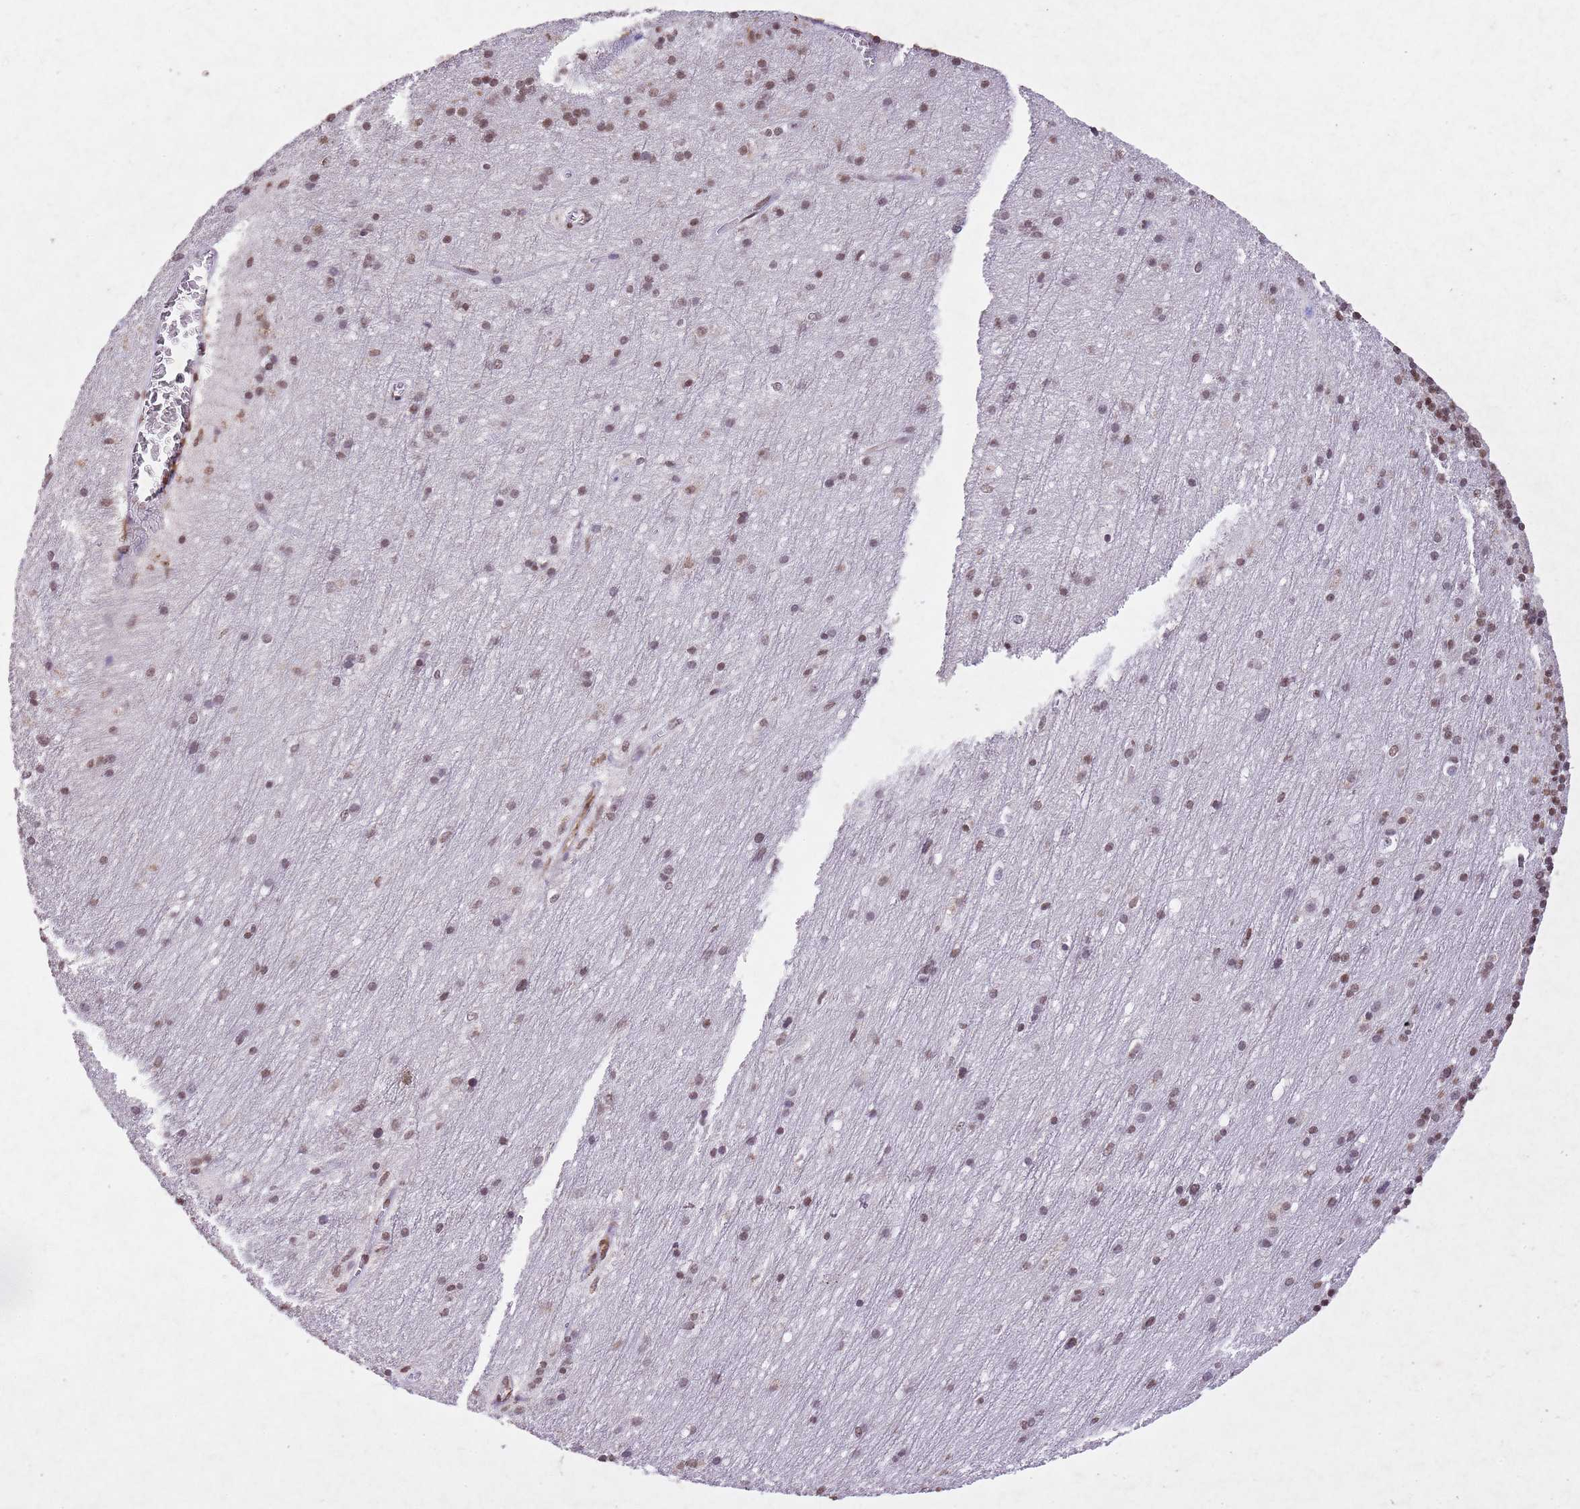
{"staining": {"intensity": "moderate", "quantity": "25%-75%", "location": "nuclear"}, "tissue": "cerebellum", "cell_type": "Cells in granular layer", "image_type": "normal", "snomed": [{"axis": "morphology", "description": "Normal tissue, NOS"}, {"axis": "topography", "description": "Cerebellum"}], "caption": "The immunohistochemical stain labels moderate nuclear staining in cells in granular layer of normal cerebellum. Nuclei are stained in blue.", "gene": "BMAL1", "patient": {"sex": "male", "age": 54}}